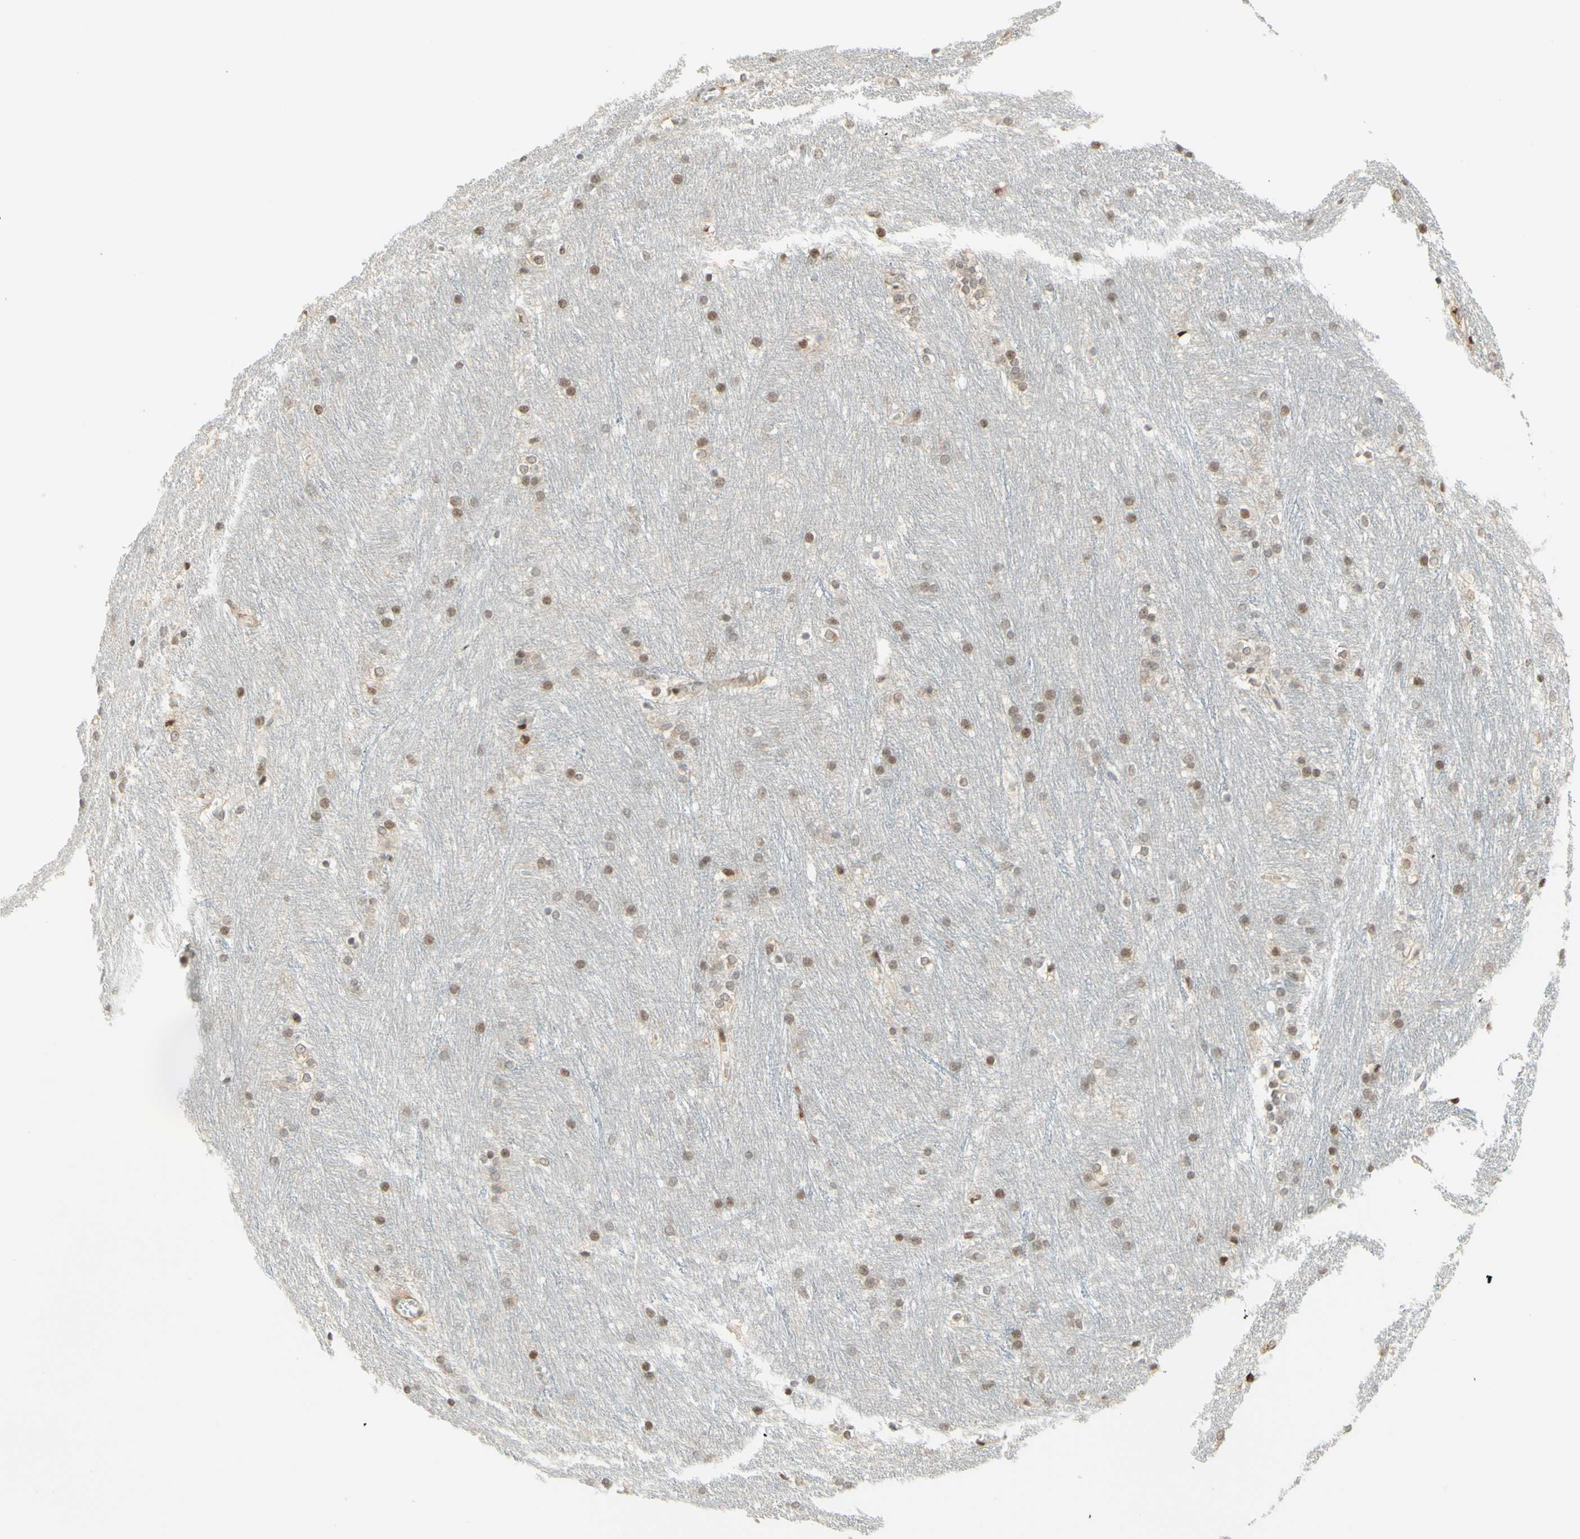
{"staining": {"intensity": "moderate", "quantity": ">75%", "location": "nuclear"}, "tissue": "caudate", "cell_type": "Glial cells", "image_type": "normal", "snomed": [{"axis": "morphology", "description": "Normal tissue, NOS"}, {"axis": "topography", "description": "Lateral ventricle wall"}], "caption": "Glial cells show moderate nuclear expression in approximately >75% of cells in unremarkable caudate. Using DAB (brown) and hematoxylin (blue) stains, captured at high magnification using brightfield microscopy.", "gene": "CDKL5", "patient": {"sex": "female", "age": 19}}